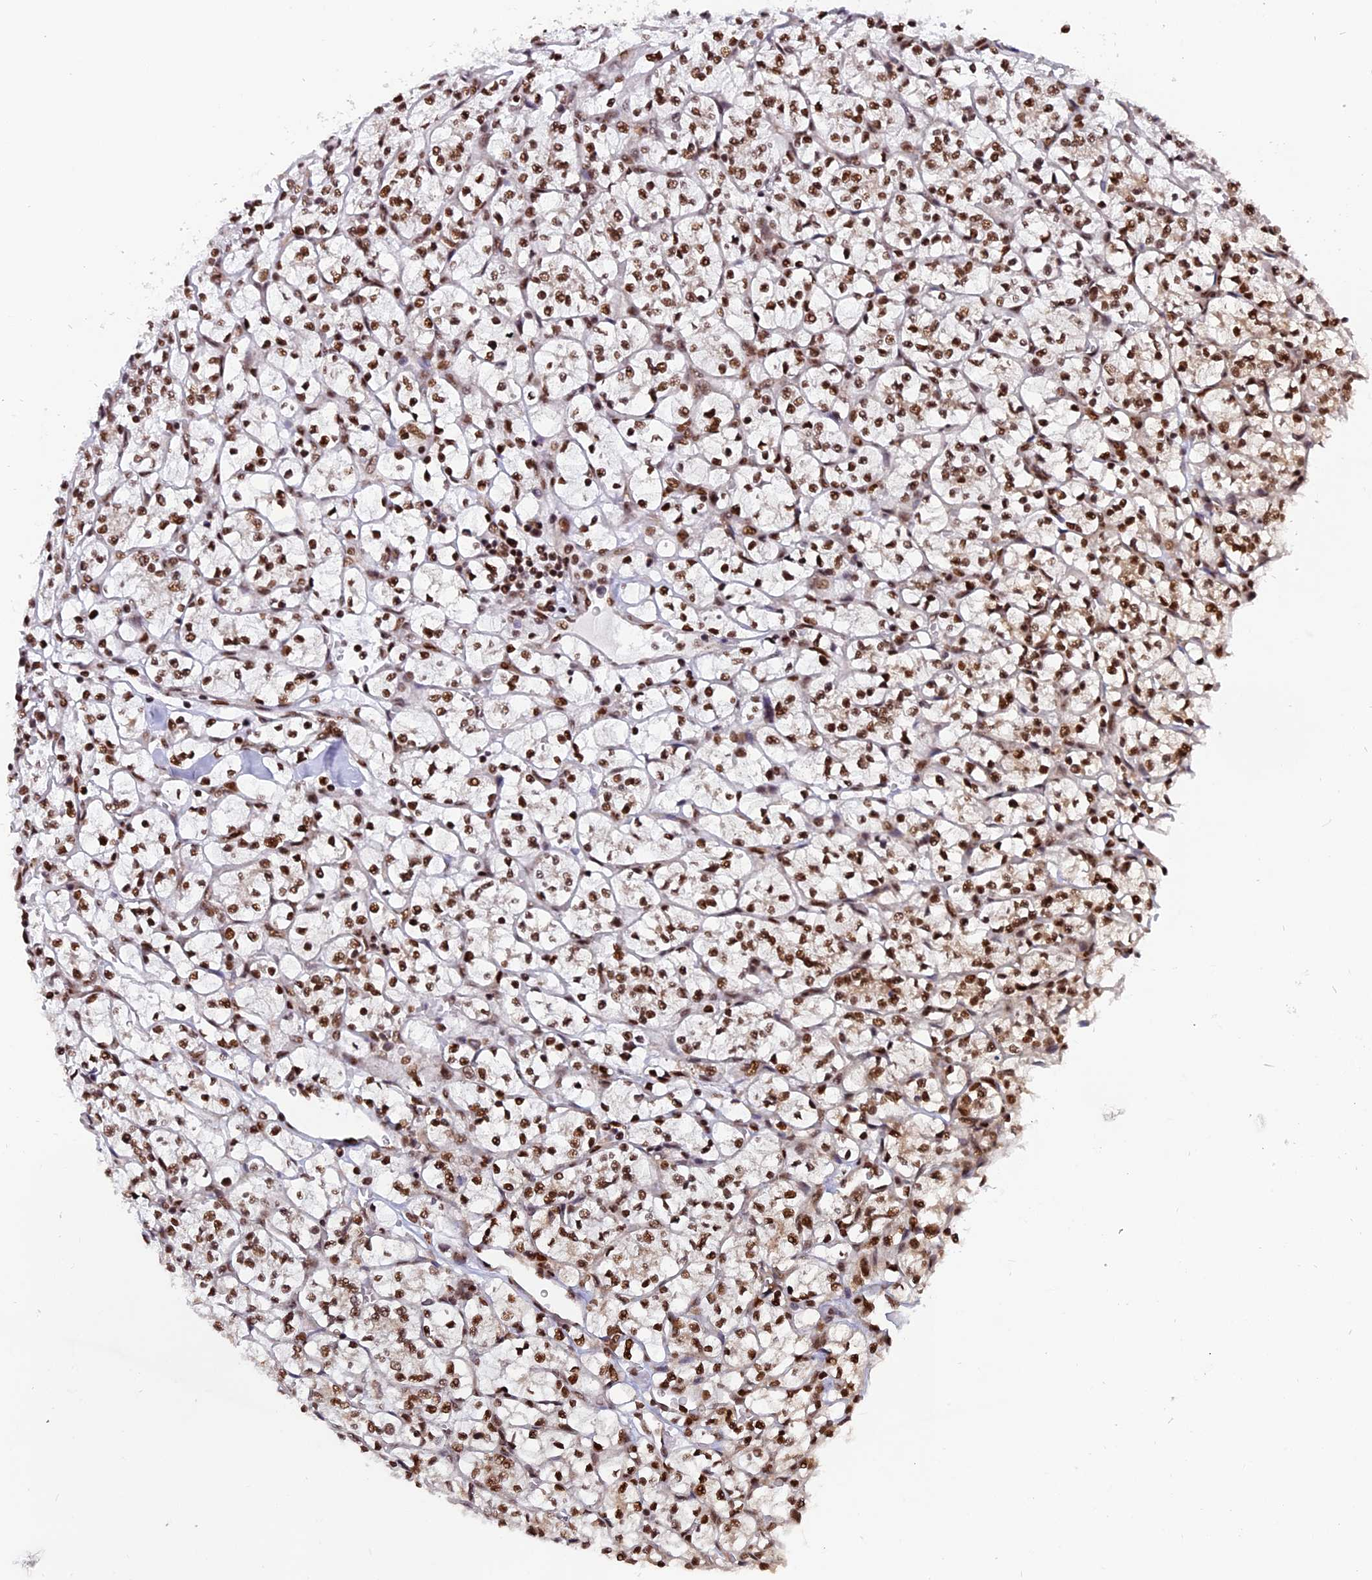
{"staining": {"intensity": "moderate", "quantity": ">75%", "location": "nuclear"}, "tissue": "renal cancer", "cell_type": "Tumor cells", "image_type": "cancer", "snomed": [{"axis": "morphology", "description": "Adenocarcinoma, NOS"}, {"axis": "topography", "description": "Kidney"}], "caption": "A photomicrograph showing moderate nuclear staining in approximately >75% of tumor cells in renal cancer, as visualized by brown immunohistochemical staining.", "gene": "RAMAC", "patient": {"sex": "female", "age": 64}}